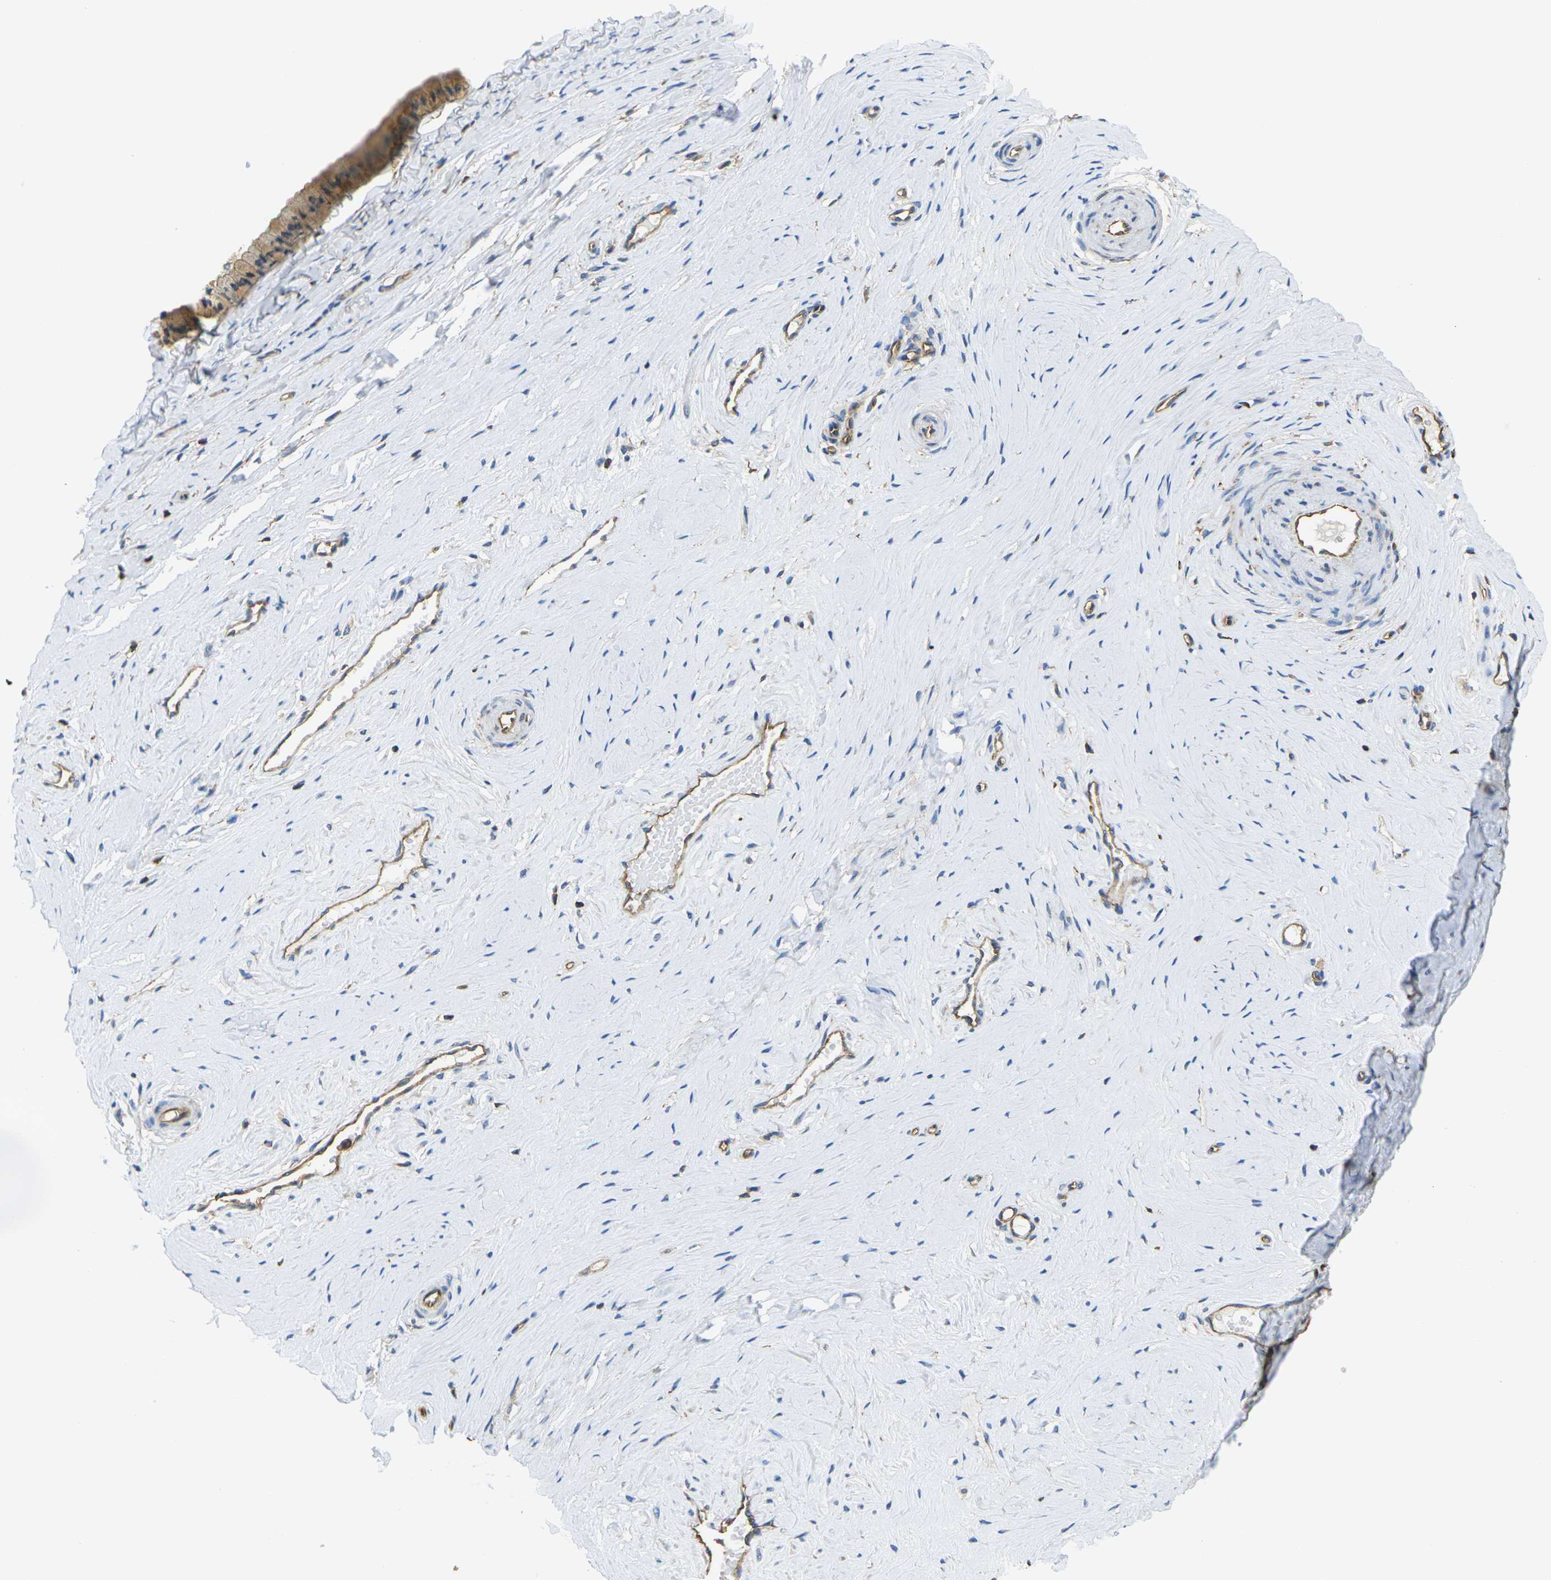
{"staining": {"intensity": "moderate", "quantity": ">75%", "location": "cytoplasmic/membranous"}, "tissue": "cervix", "cell_type": "Glandular cells", "image_type": "normal", "snomed": [{"axis": "morphology", "description": "Normal tissue, NOS"}, {"axis": "topography", "description": "Cervix"}], "caption": "This micrograph exhibits benign cervix stained with immunohistochemistry to label a protein in brown. The cytoplasmic/membranous of glandular cells show moderate positivity for the protein. Nuclei are counter-stained blue.", "gene": "FAM110D", "patient": {"sex": "female", "age": 39}}